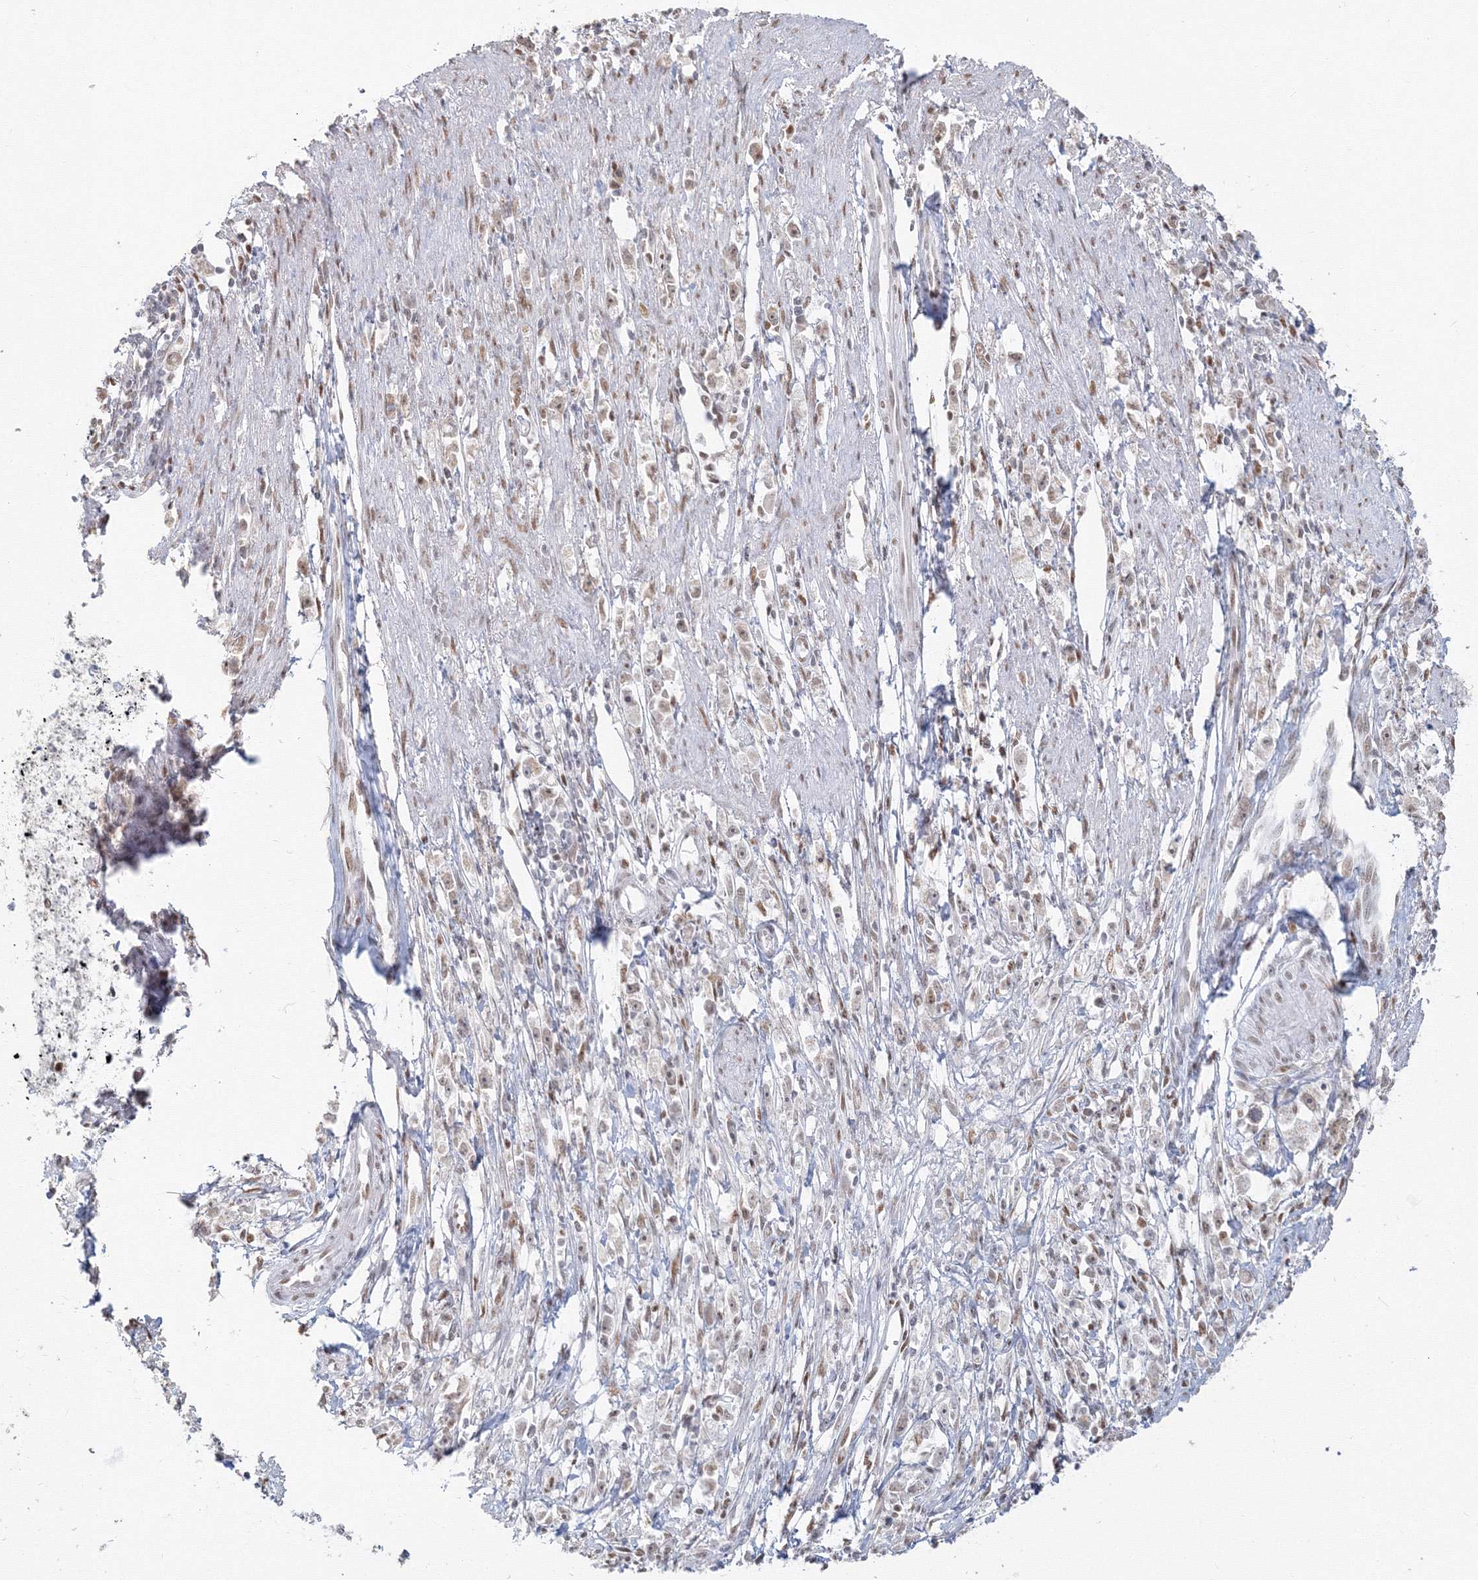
{"staining": {"intensity": "weak", "quantity": ">75%", "location": "nuclear"}, "tissue": "stomach cancer", "cell_type": "Tumor cells", "image_type": "cancer", "snomed": [{"axis": "morphology", "description": "Adenocarcinoma, NOS"}, {"axis": "topography", "description": "Stomach"}], "caption": "Protein expression by IHC exhibits weak nuclear expression in about >75% of tumor cells in stomach cancer (adenocarcinoma).", "gene": "PPP4R2", "patient": {"sex": "female", "age": 59}}